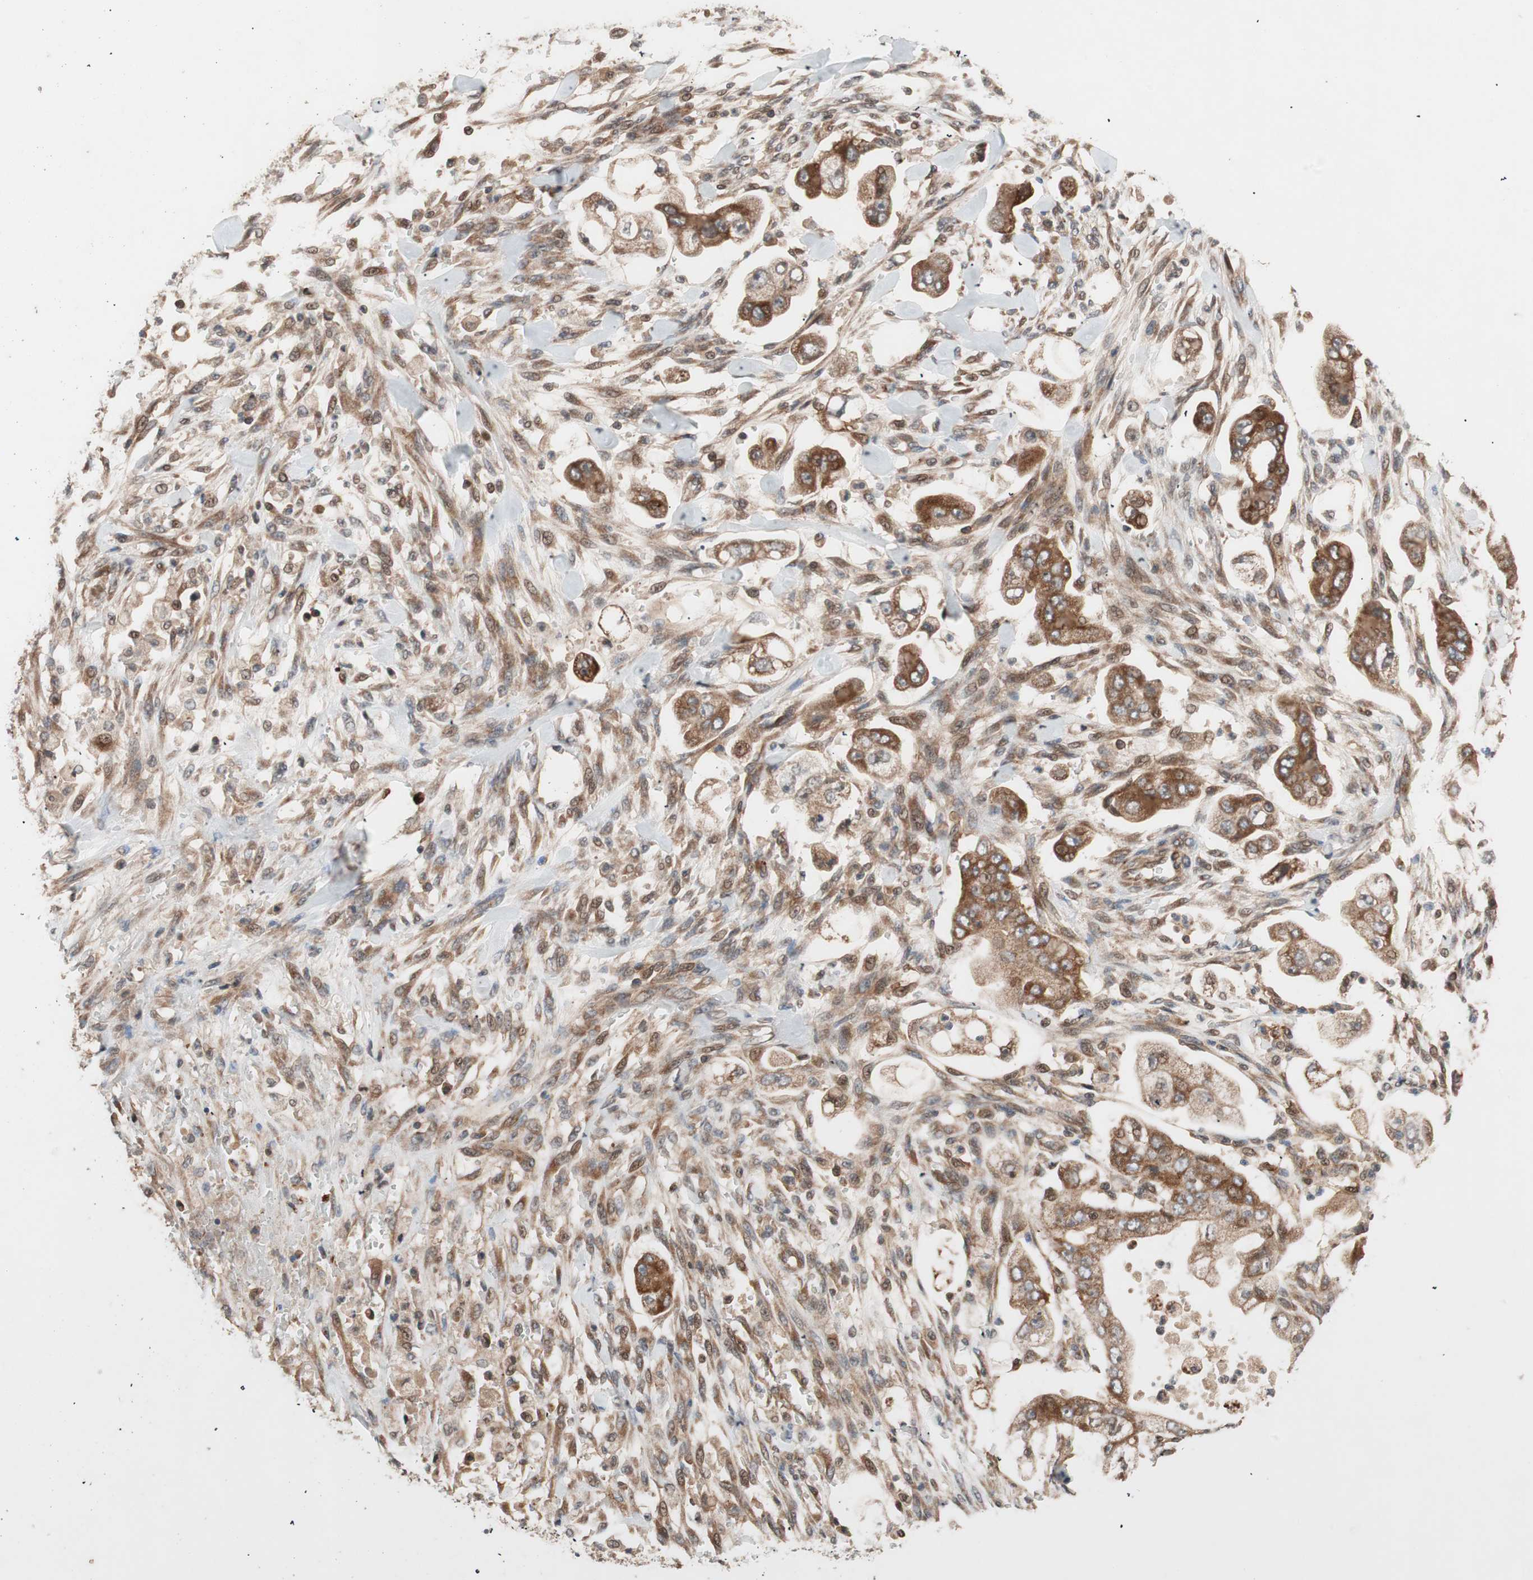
{"staining": {"intensity": "strong", "quantity": ">75%", "location": "cytoplasmic/membranous"}, "tissue": "stomach cancer", "cell_type": "Tumor cells", "image_type": "cancer", "snomed": [{"axis": "morphology", "description": "Adenocarcinoma, NOS"}, {"axis": "topography", "description": "Stomach"}], "caption": "Immunohistochemical staining of adenocarcinoma (stomach) shows strong cytoplasmic/membranous protein expression in approximately >75% of tumor cells. (IHC, brightfield microscopy, high magnification).", "gene": "NF2", "patient": {"sex": "male", "age": 62}}